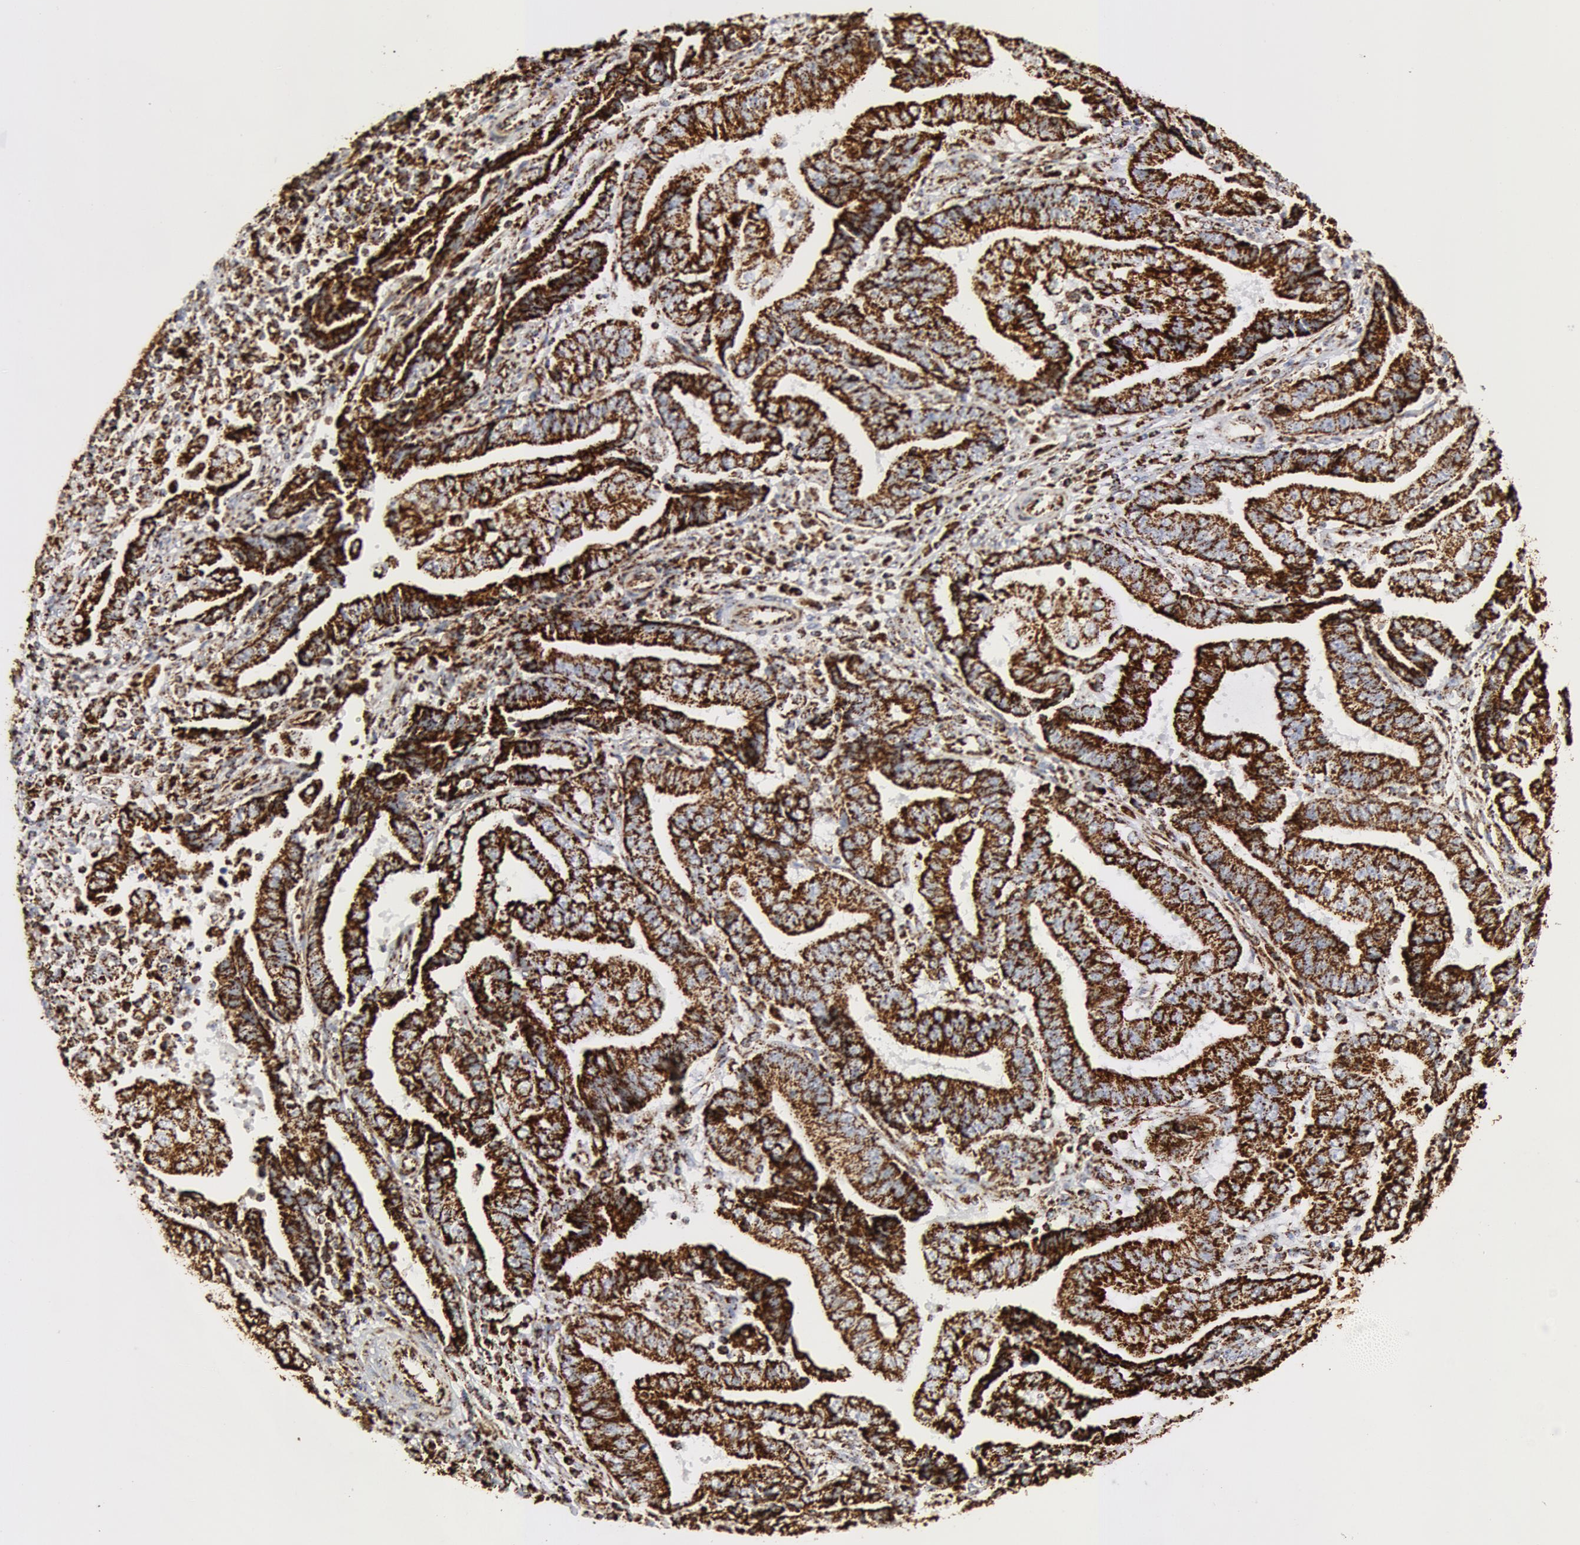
{"staining": {"intensity": "strong", "quantity": ">75%", "location": "cytoplasmic/membranous"}, "tissue": "endometrial cancer", "cell_type": "Tumor cells", "image_type": "cancer", "snomed": [{"axis": "morphology", "description": "Adenocarcinoma, NOS"}, {"axis": "topography", "description": "Endometrium"}], "caption": "Human endometrial adenocarcinoma stained for a protein (brown) exhibits strong cytoplasmic/membranous positive positivity in approximately >75% of tumor cells.", "gene": "ATP5F1B", "patient": {"sex": "female", "age": 75}}